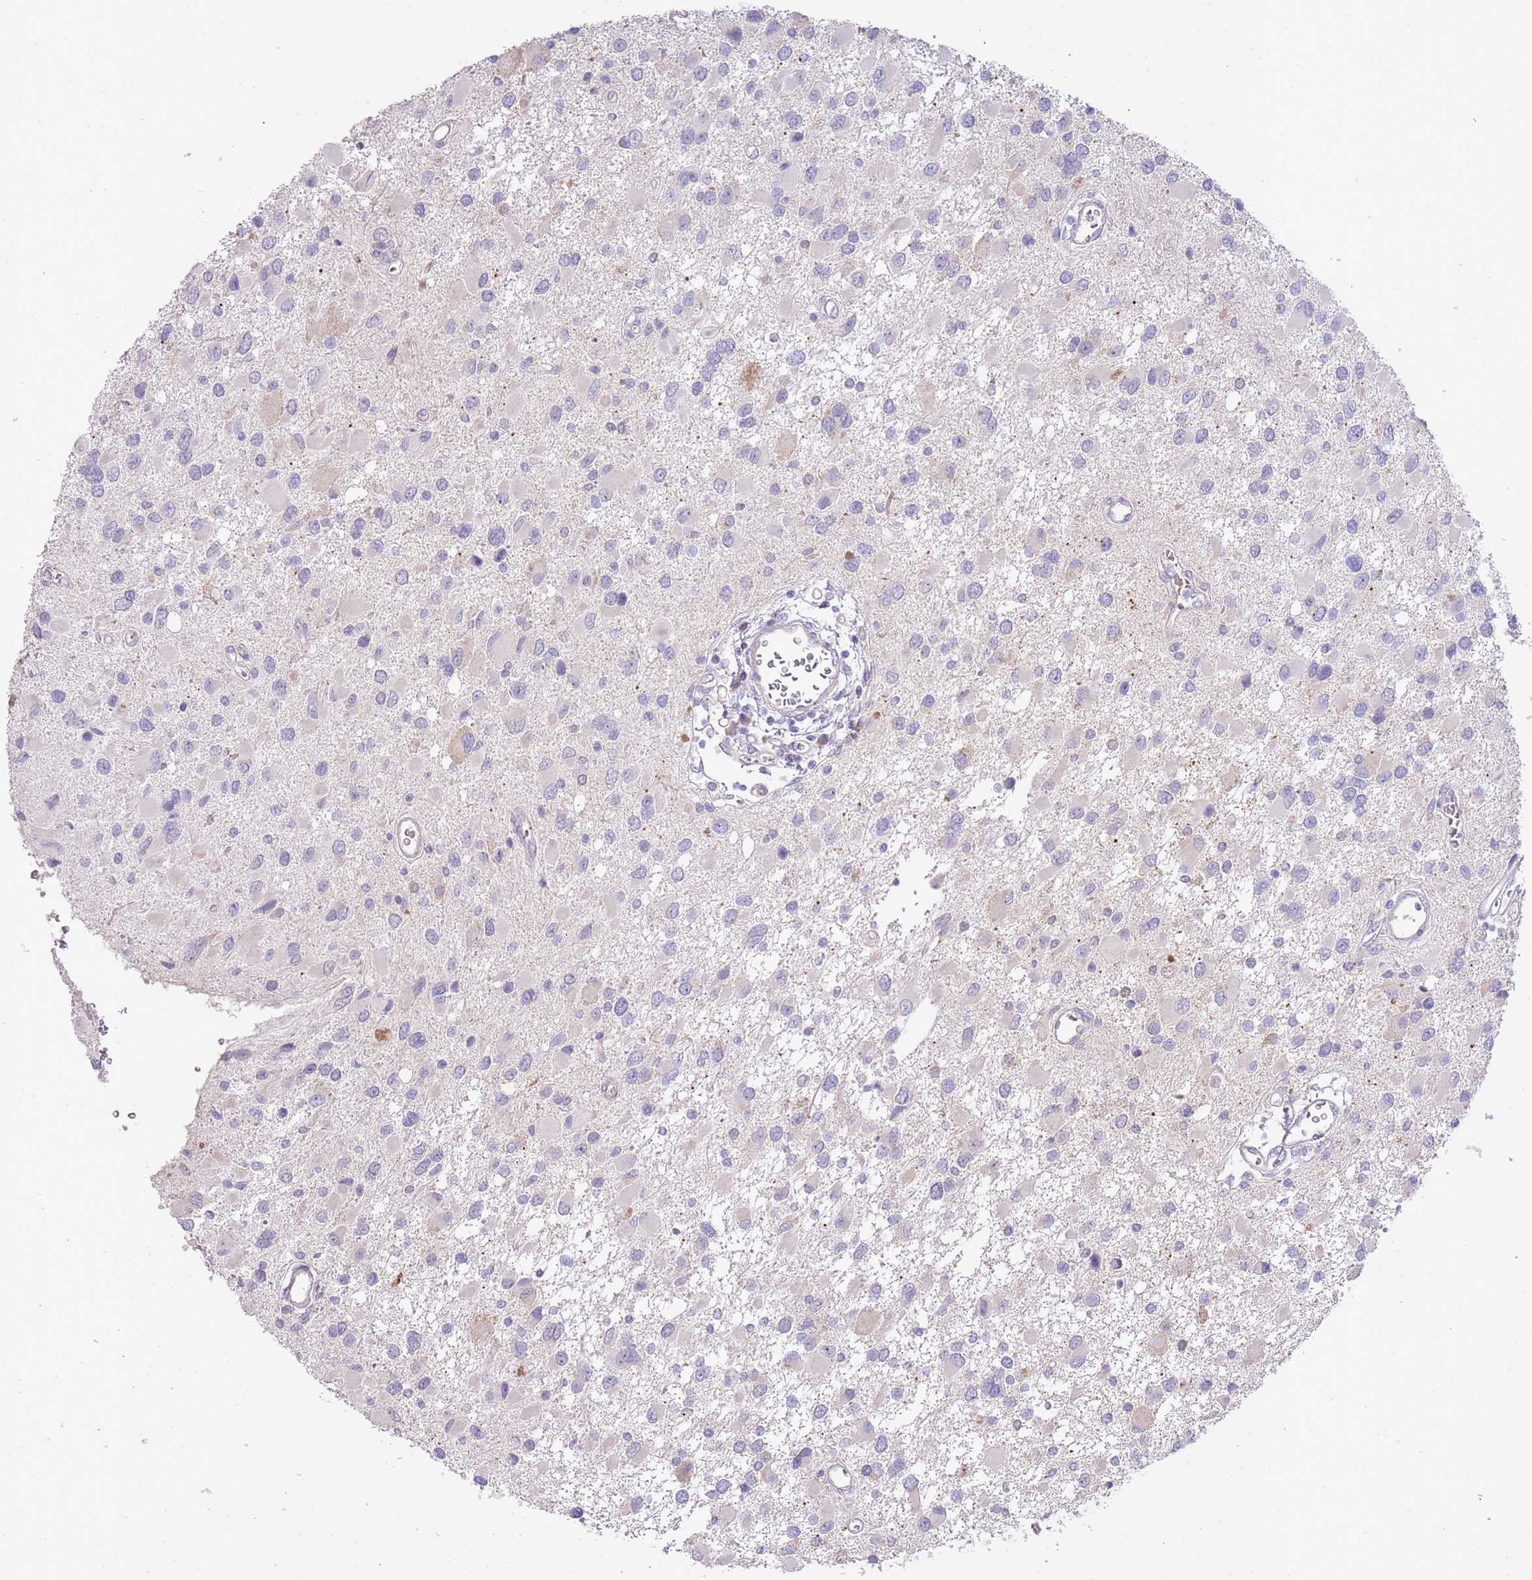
{"staining": {"intensity": "negative", "quantity": "none", "location": "none"}, "tissue": "glioma", "cell_type": "Tumor cells", "image_type": "cancer", "snomed": [{"axis": "morphology", "description": "Glioma, malignant, High grade"}, {"axis": "topography", "description": "Brain"}], "caption": "Tumor cells show no significant staining in malignant high-grade glioma.", "gene": "ABHD17A", "patient": {"sex": "male", "age": 53}}